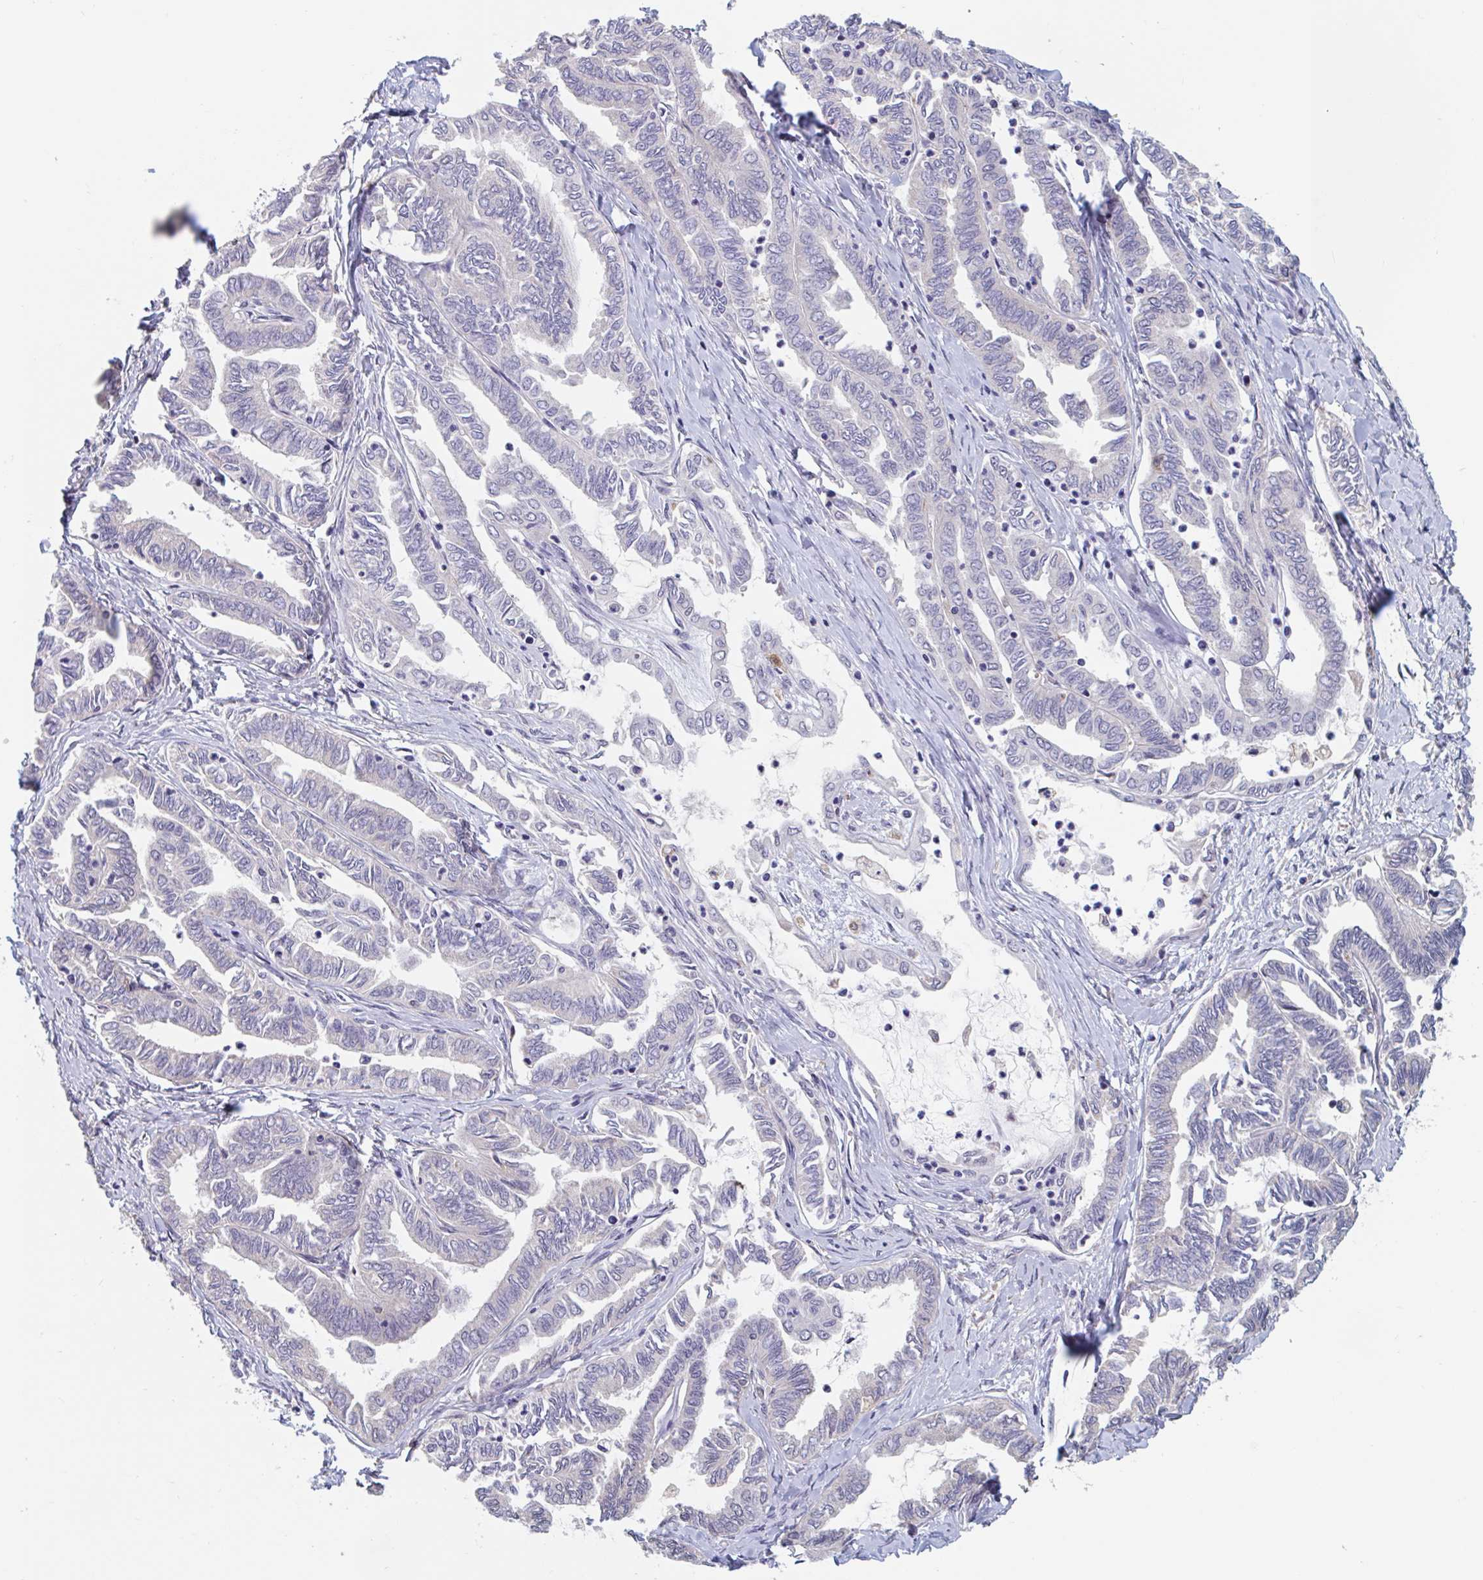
{"staining": {"intensity": "negative", "quantity": "none", "location": "none"}, "tissue": "ovarian cancer", "cell_type": "Tumor cells", "image_type": "cancer", "snomed": [{"axis": "morphology", "description": "Carcinoma, endometroid"}, {"axis": "topography", "description": "Ovary"}], "caption": "IHC image of neoplastic tissue: ovarian cancer stained with DAB exhibits no significant protein expression in tumor cells. (DAB IHC with hematoxylin counter stain).", "gene": "SNX8", "patient": {"sex": "female", "age": 70}}